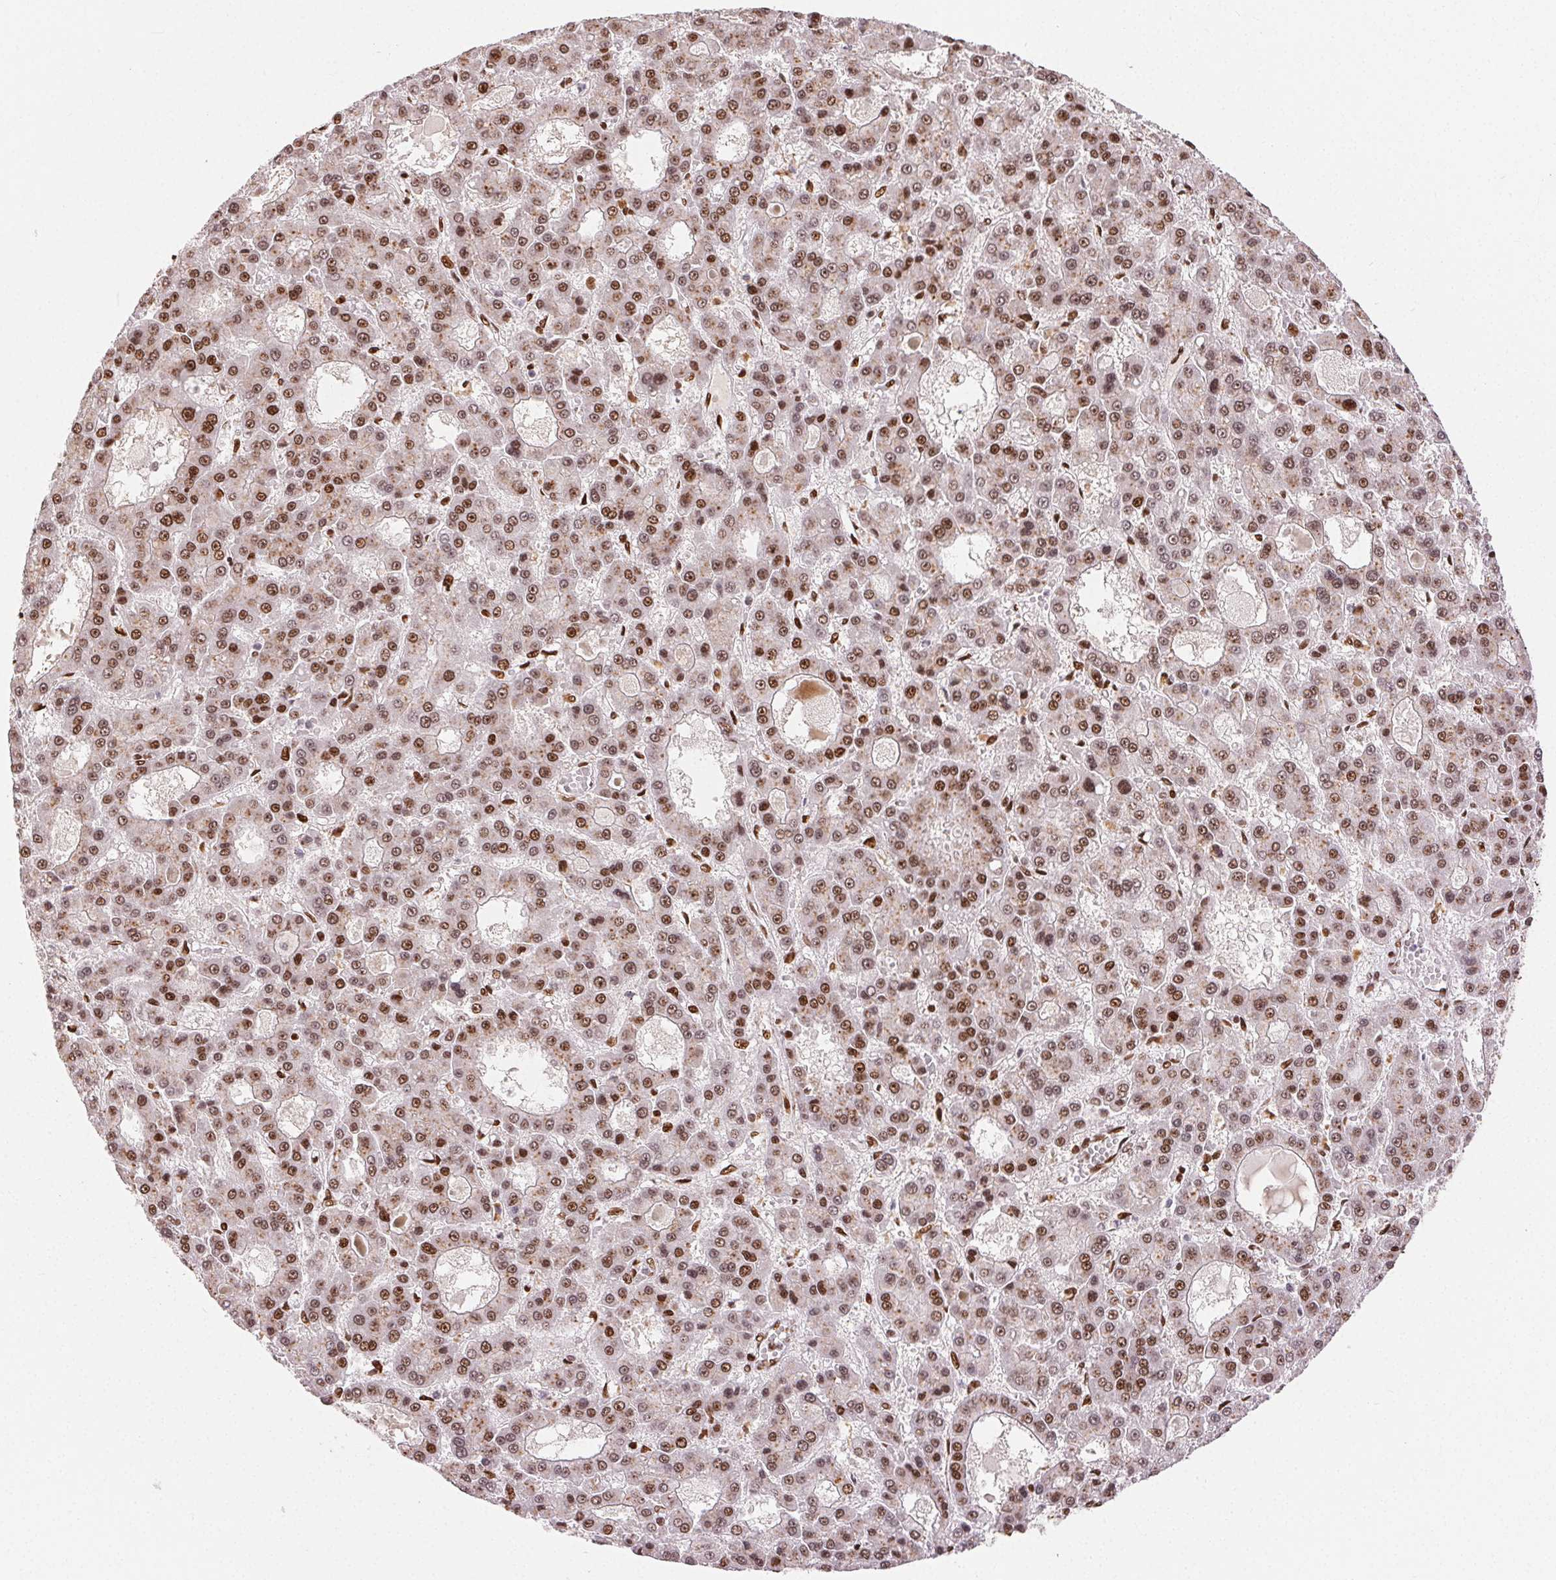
{"staining": {"intensity": "moderate", "quantity": ">75%", "location": "nuclear"}, "tissue": "liver cancer", "cell_type": "Tumor cells", "image_type": "cancer", "snomed": [{"axis": "morphology", "description": "Carcinoma, Hepatocellular, NOS"}, {"axis": "topography", "description": "Liver"}], "caption": "High-magnification brightfield microscopy of liver hepatocellular carcinoma stained with DAB (3,3'-diaminobenzidine) (brown) and counterstained with hematoxylin (blue). tumor cells exhibit moderate nuclear positivity is present in approximately>75% of cells. The protein of interest is stained brown, and the nuclei are stained in blue (DAB (3,3'-diaminobenzidine) IHC with brightfield microscopy, high magnification).", "gene": "ZNF80", "patient": {"sex": "male", "age": 70}}